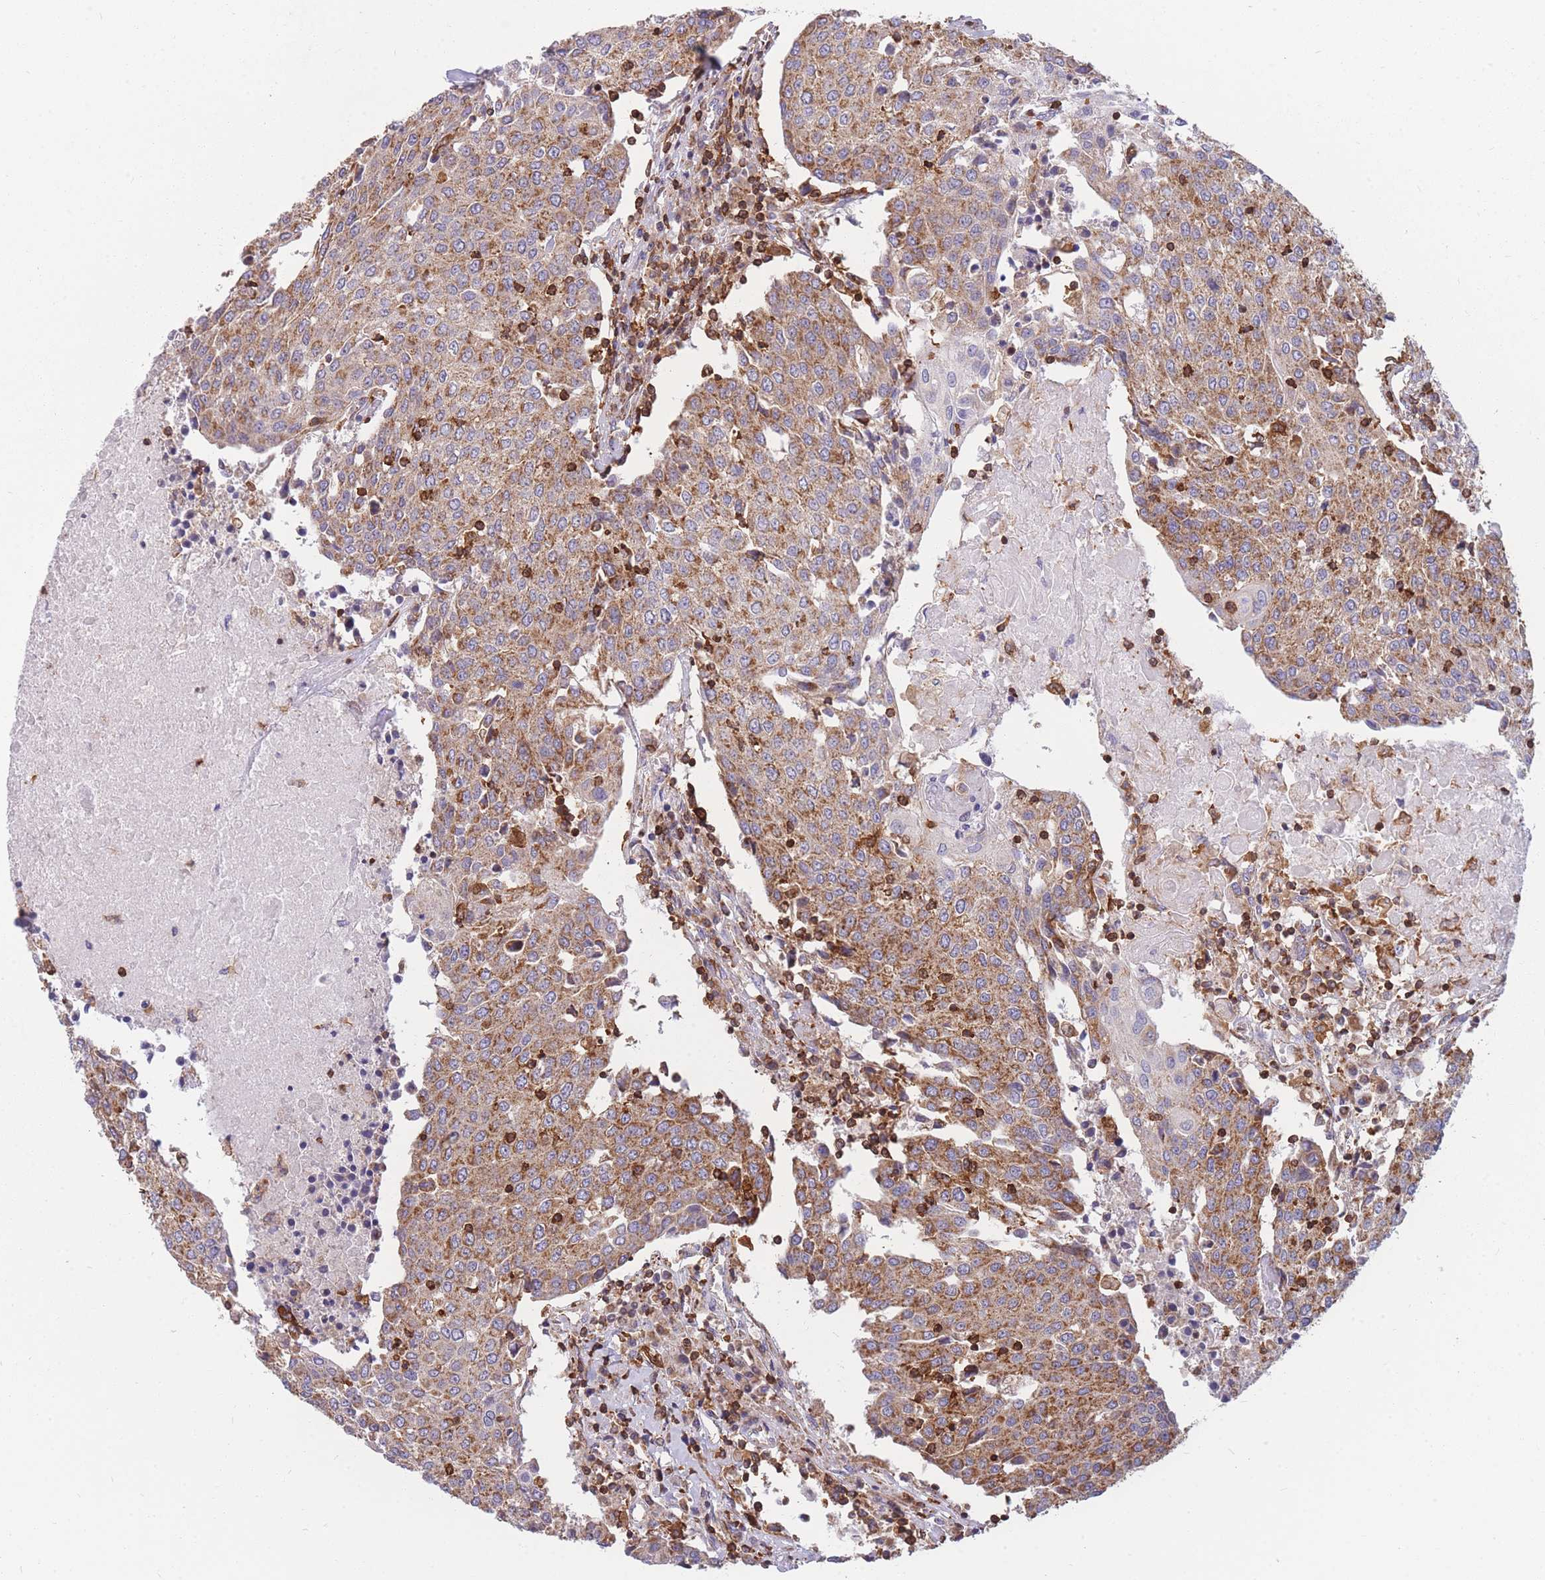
{"staining": {"intensity": "moderate", "quantity": ">75%", "location": "cytoplasmic/membranous"}, "tissue": "urothelial cancer", "cell_type": "Tumor cells", "image_type": "cancer", "snomed": [{"axis": "morphology", "description": "Urothelial carcinoma, High grade"}, {"axis": "topography", "description": "Urinary bladder"}], "caption": "Urothelial cancer stained for a protein demonstrates moderate cytoplasmic/membranous positivity in tumor cells.", "gene": "MRPL54", "patient": {"sex": "female", "age": 85}}